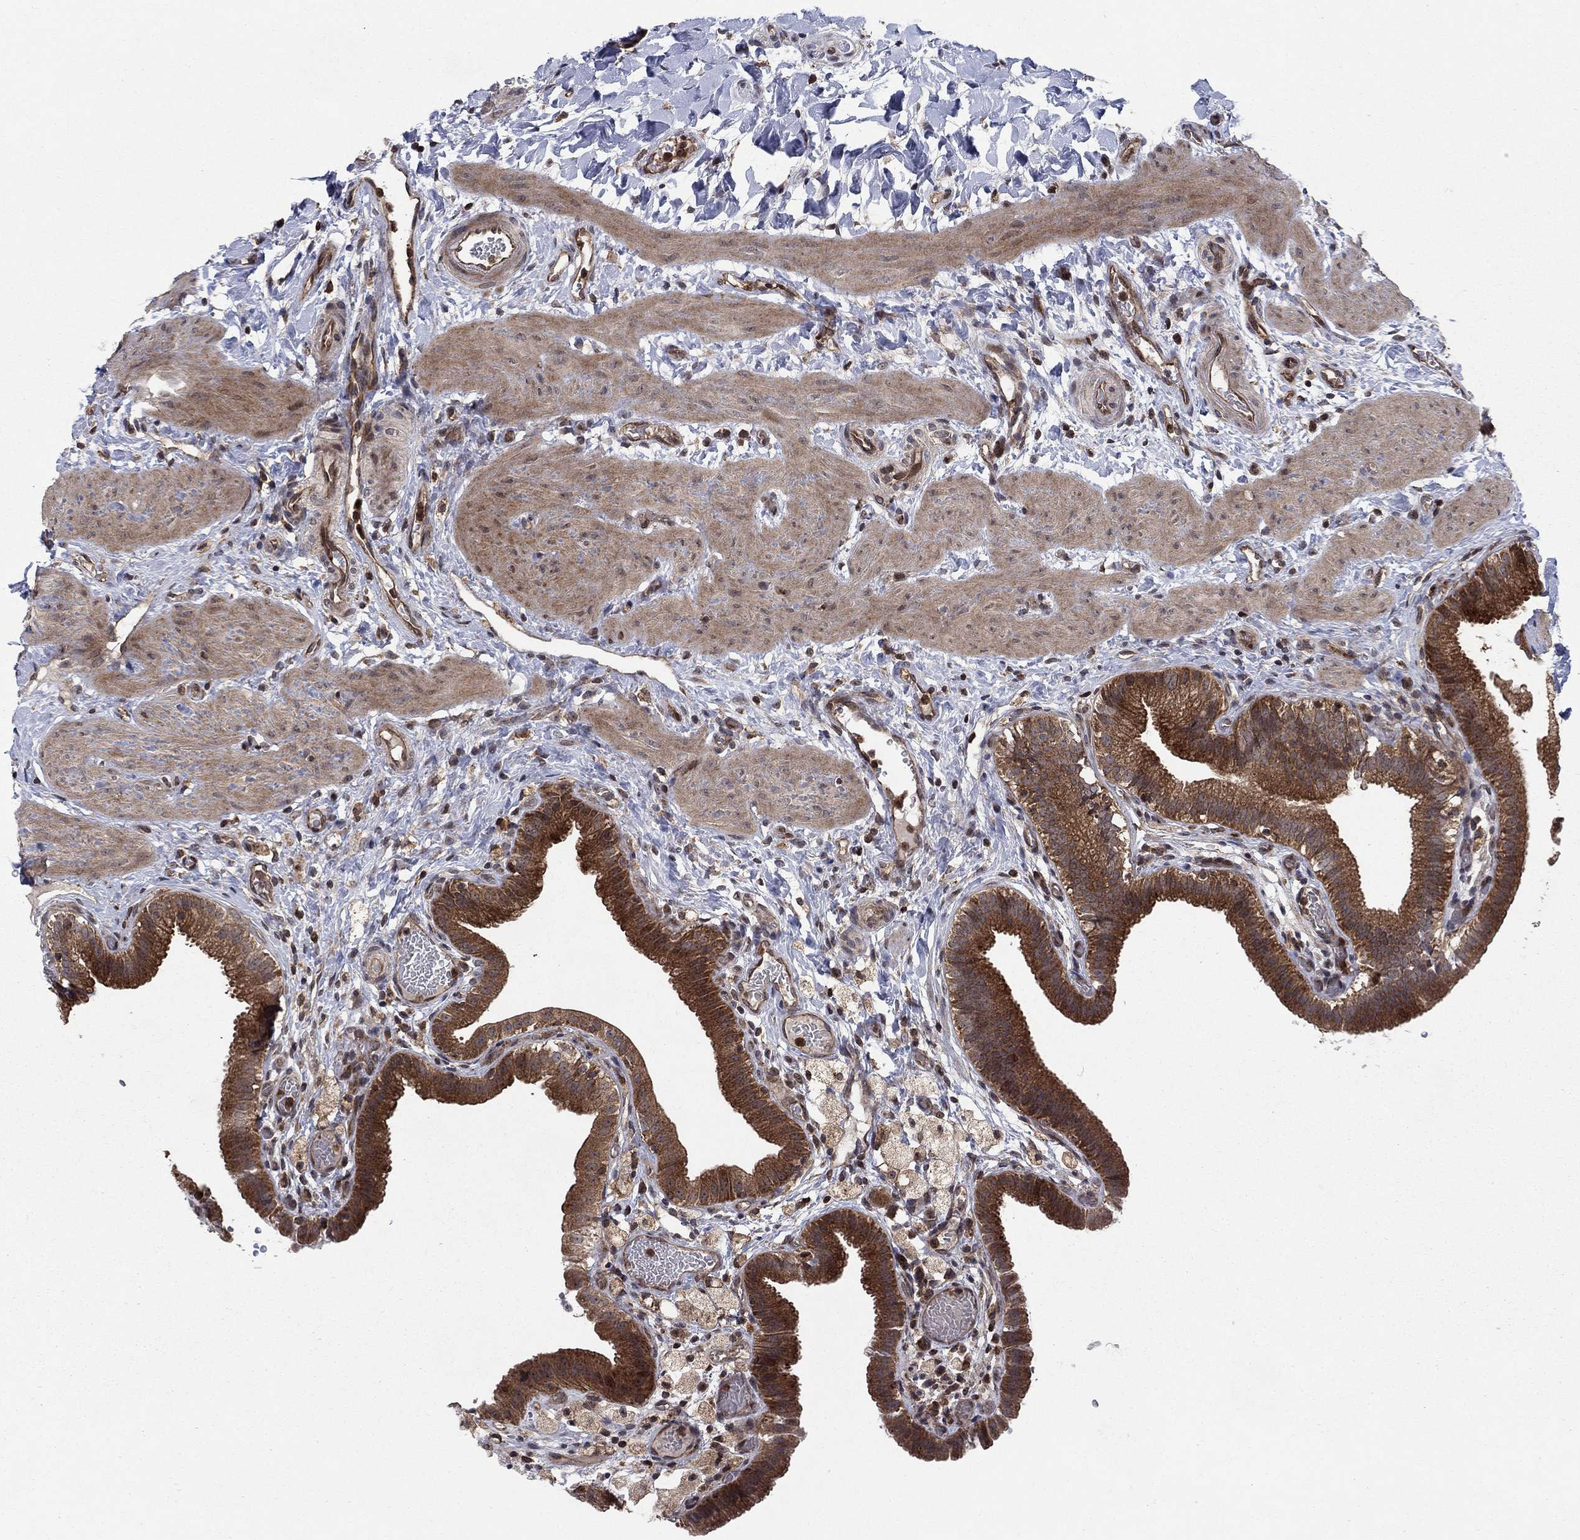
{"staining": {"intensity": "strong", "quantity": ">75%", "location": "cytoplasmic/membranous"}, "tissue": "gallbladder", "cell_type": "Glandular cells", "image_type": "normal", "snomed": [{"axis": "morphology", "description": "Normal tissue, NOS"}, {"axis": "topography", "description": "Gallbladder"}], "caption": "A micrograph of gallbladder stained for a protein demonstrates strong cytoplasmic/membranous brown staining in glandular cells. (DAB IHC, brown staining for protein, blue staining for nuclei).", "gene": "IFI35", "patient": {"sex": "female", "age": 24}}